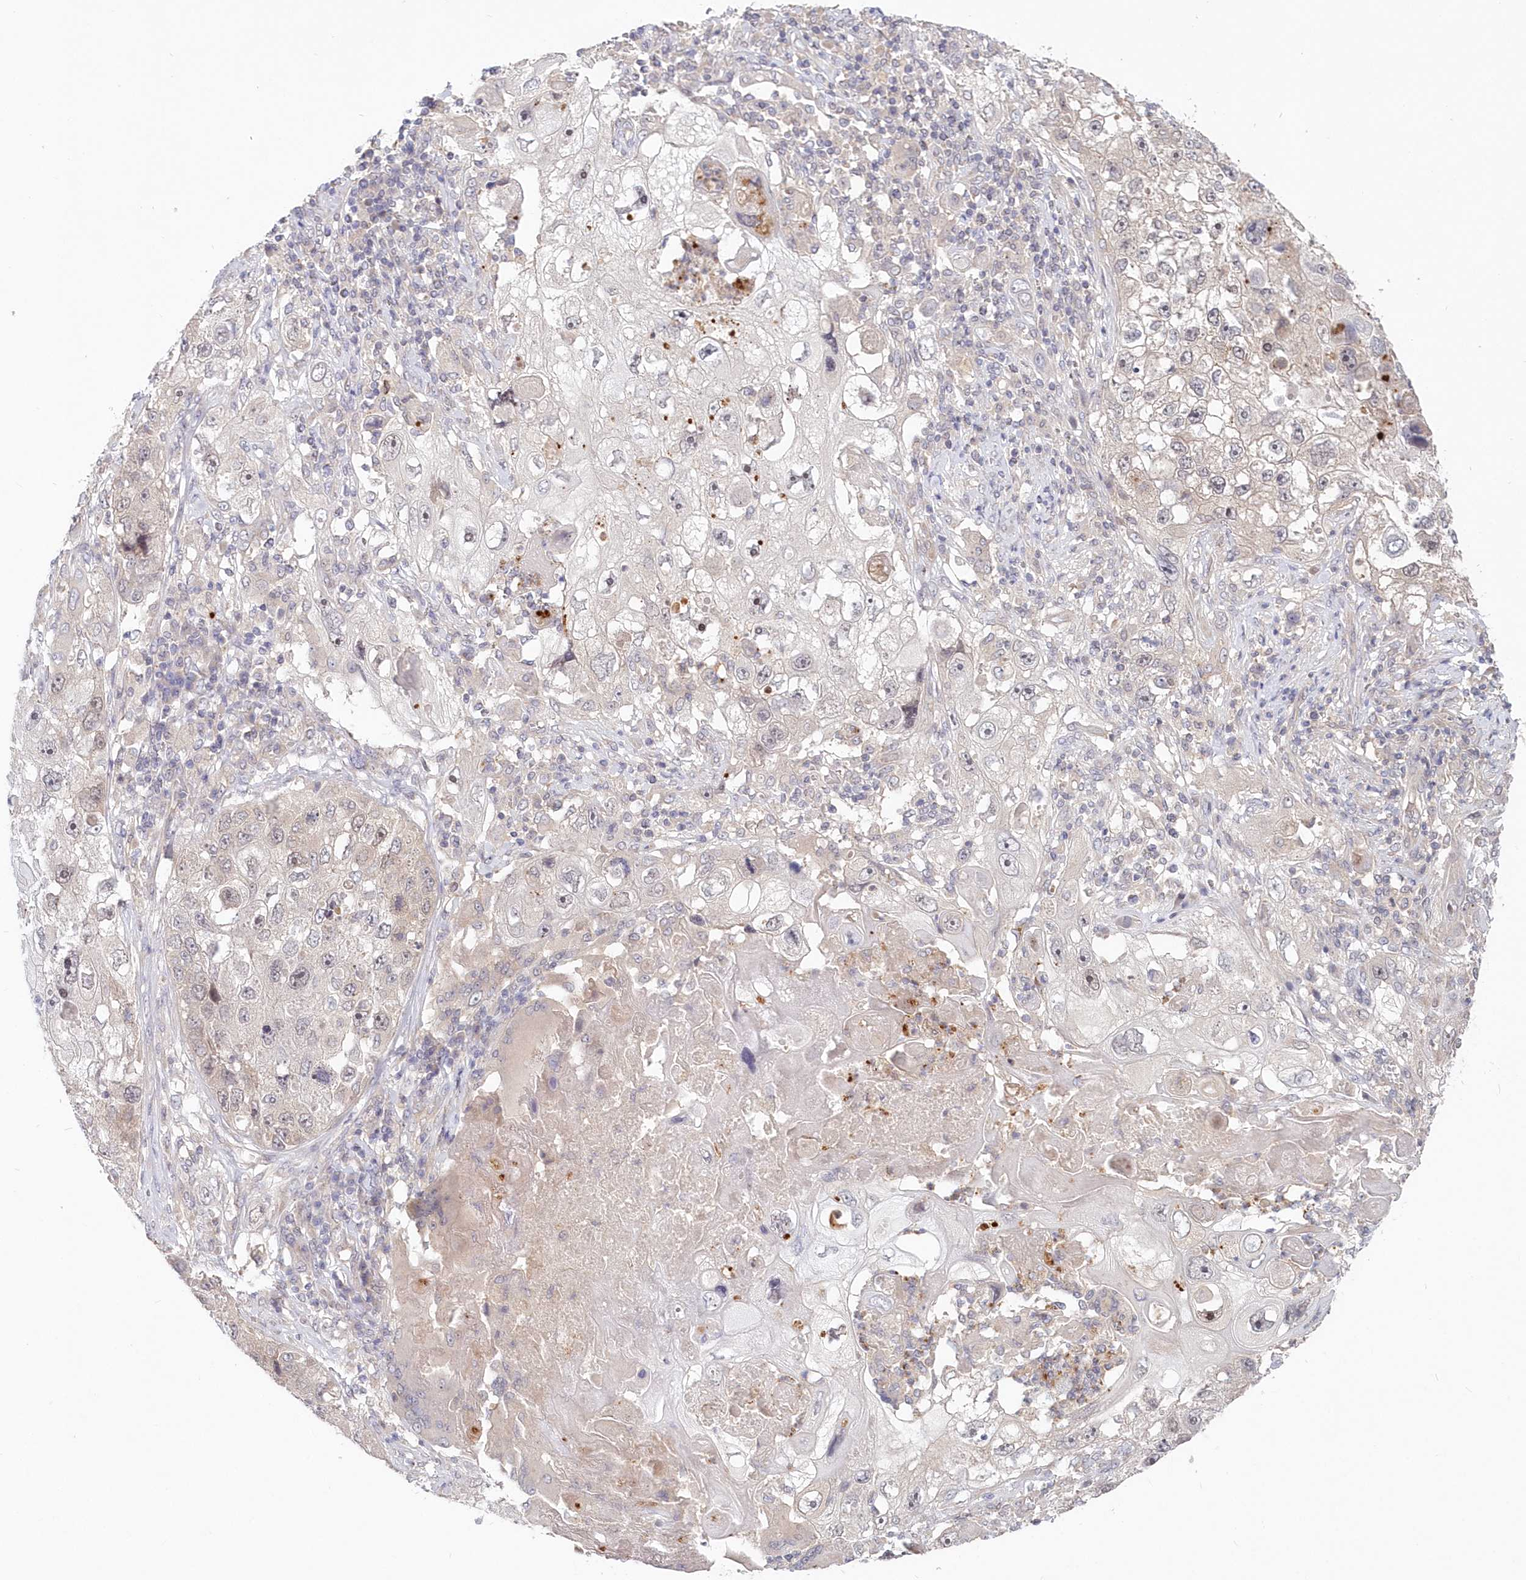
{"staining": {"intensity": "negative", "quantity": "none", "location": "none"}, "tissue": "lung cancer", "cell_type": "Tumor cells", "image_type": "cancer", "snomed": [{"axis": "morphology", "description": "Squamous cell carcinoma, NOS"}, {"axis": "topography", "description": "Lung"}], "caption": "Histopathology image shows no significant protein staining in tumor cells of lung squamous cell carcinoma. (DAB immunohistochemistry, high magnification).", "gene": "KATNA1", "patient": {"sex": "male", "age": 61}}